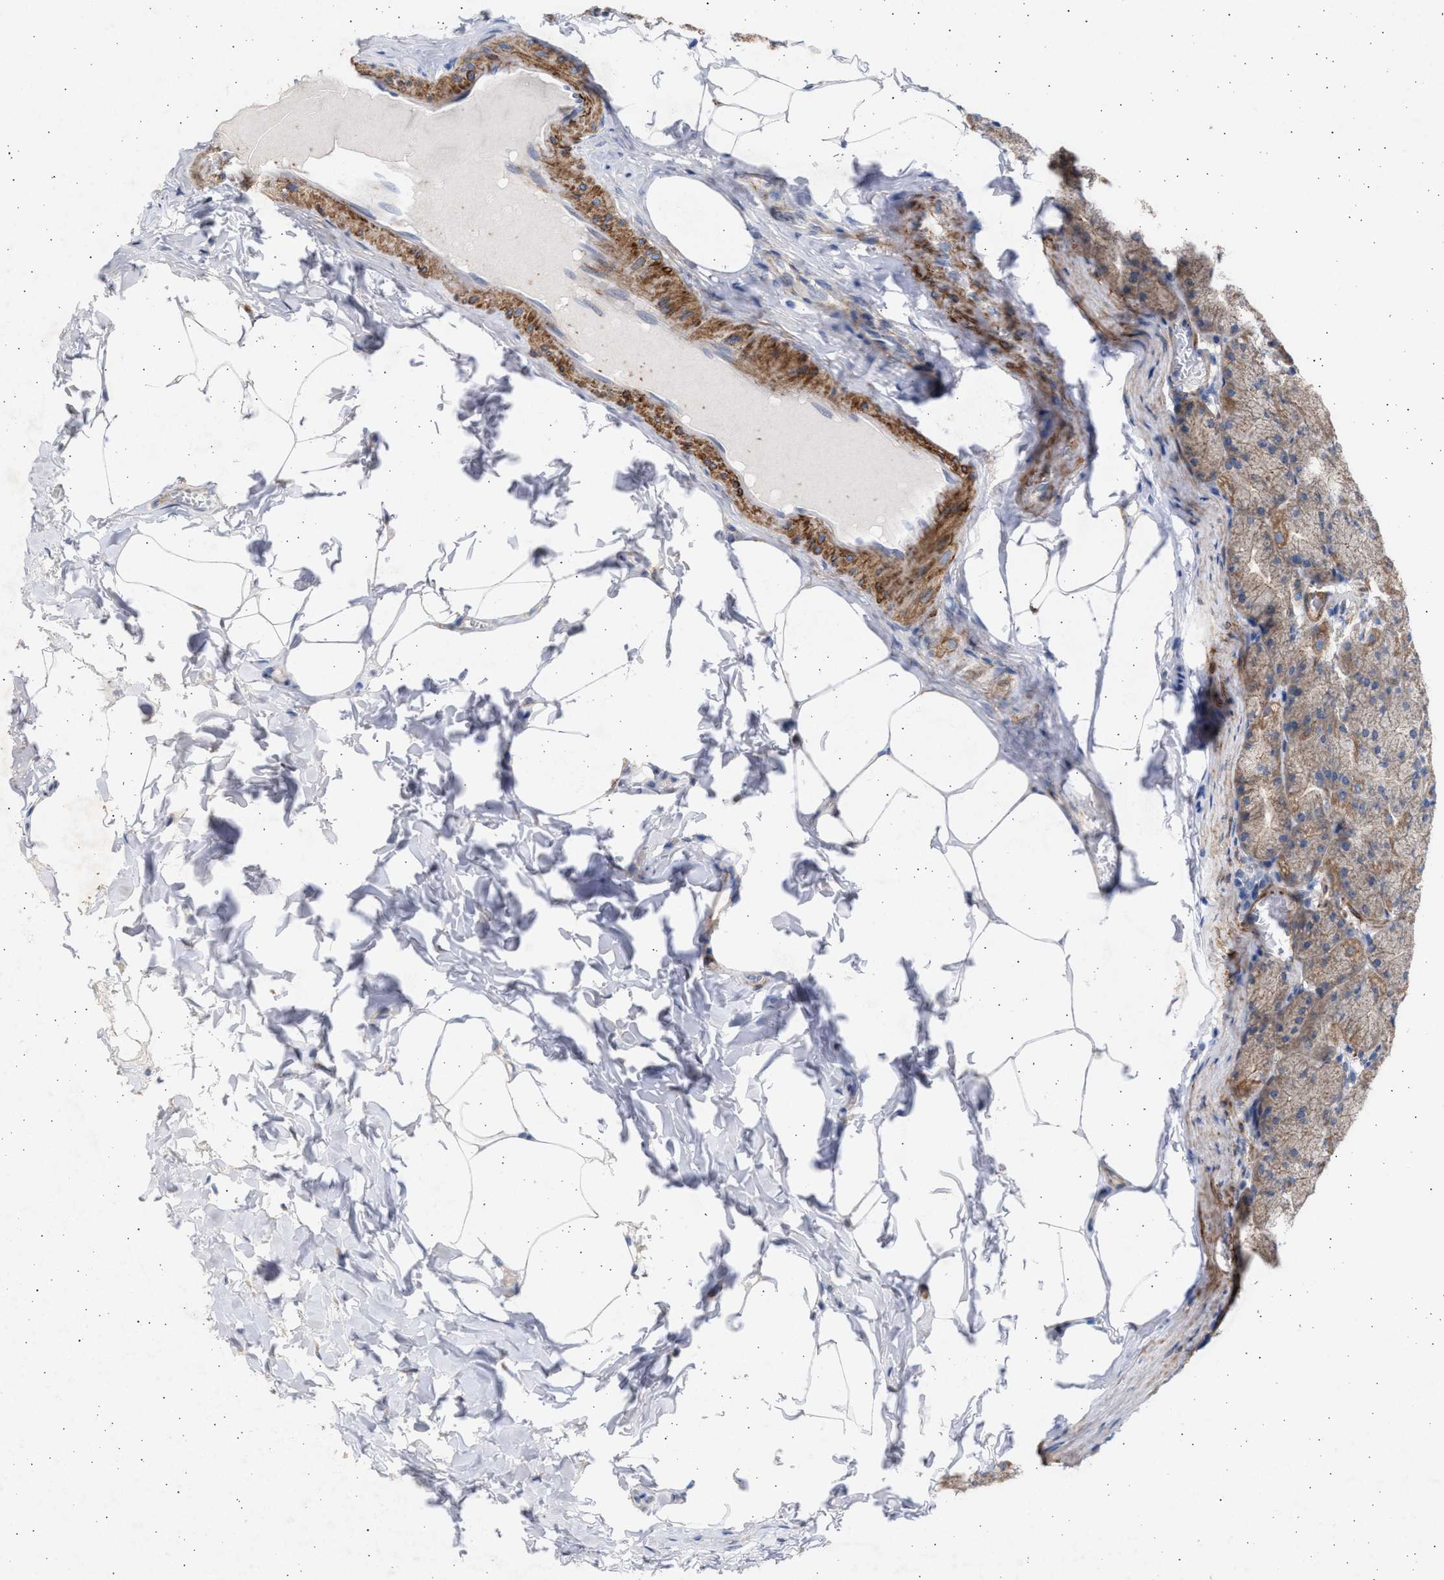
{"staining": {"intensity": "weak", "quantity": ">75%", "location": "cytoplasmic/membranous"}, "tissue": "stomach", "cell_type": "Glandular cells", "image_type": "normal", "snomed": [{"axis": "morphology", "description": "Normal tissue, NOS"}, {"axis": "topography", "description": "Stomach, upper"}], "caption": "IHC (DAB) staining of unremarkable stomach shows weak cytoplasmic/membranous protein expression in approximately >75% of glandular cells. Immunohistochemistry (ihc) stains the protein in brown and the nuclei are stained blue.", "gene": "NBR1", "patient": {"sex": "female", "age": 56}}